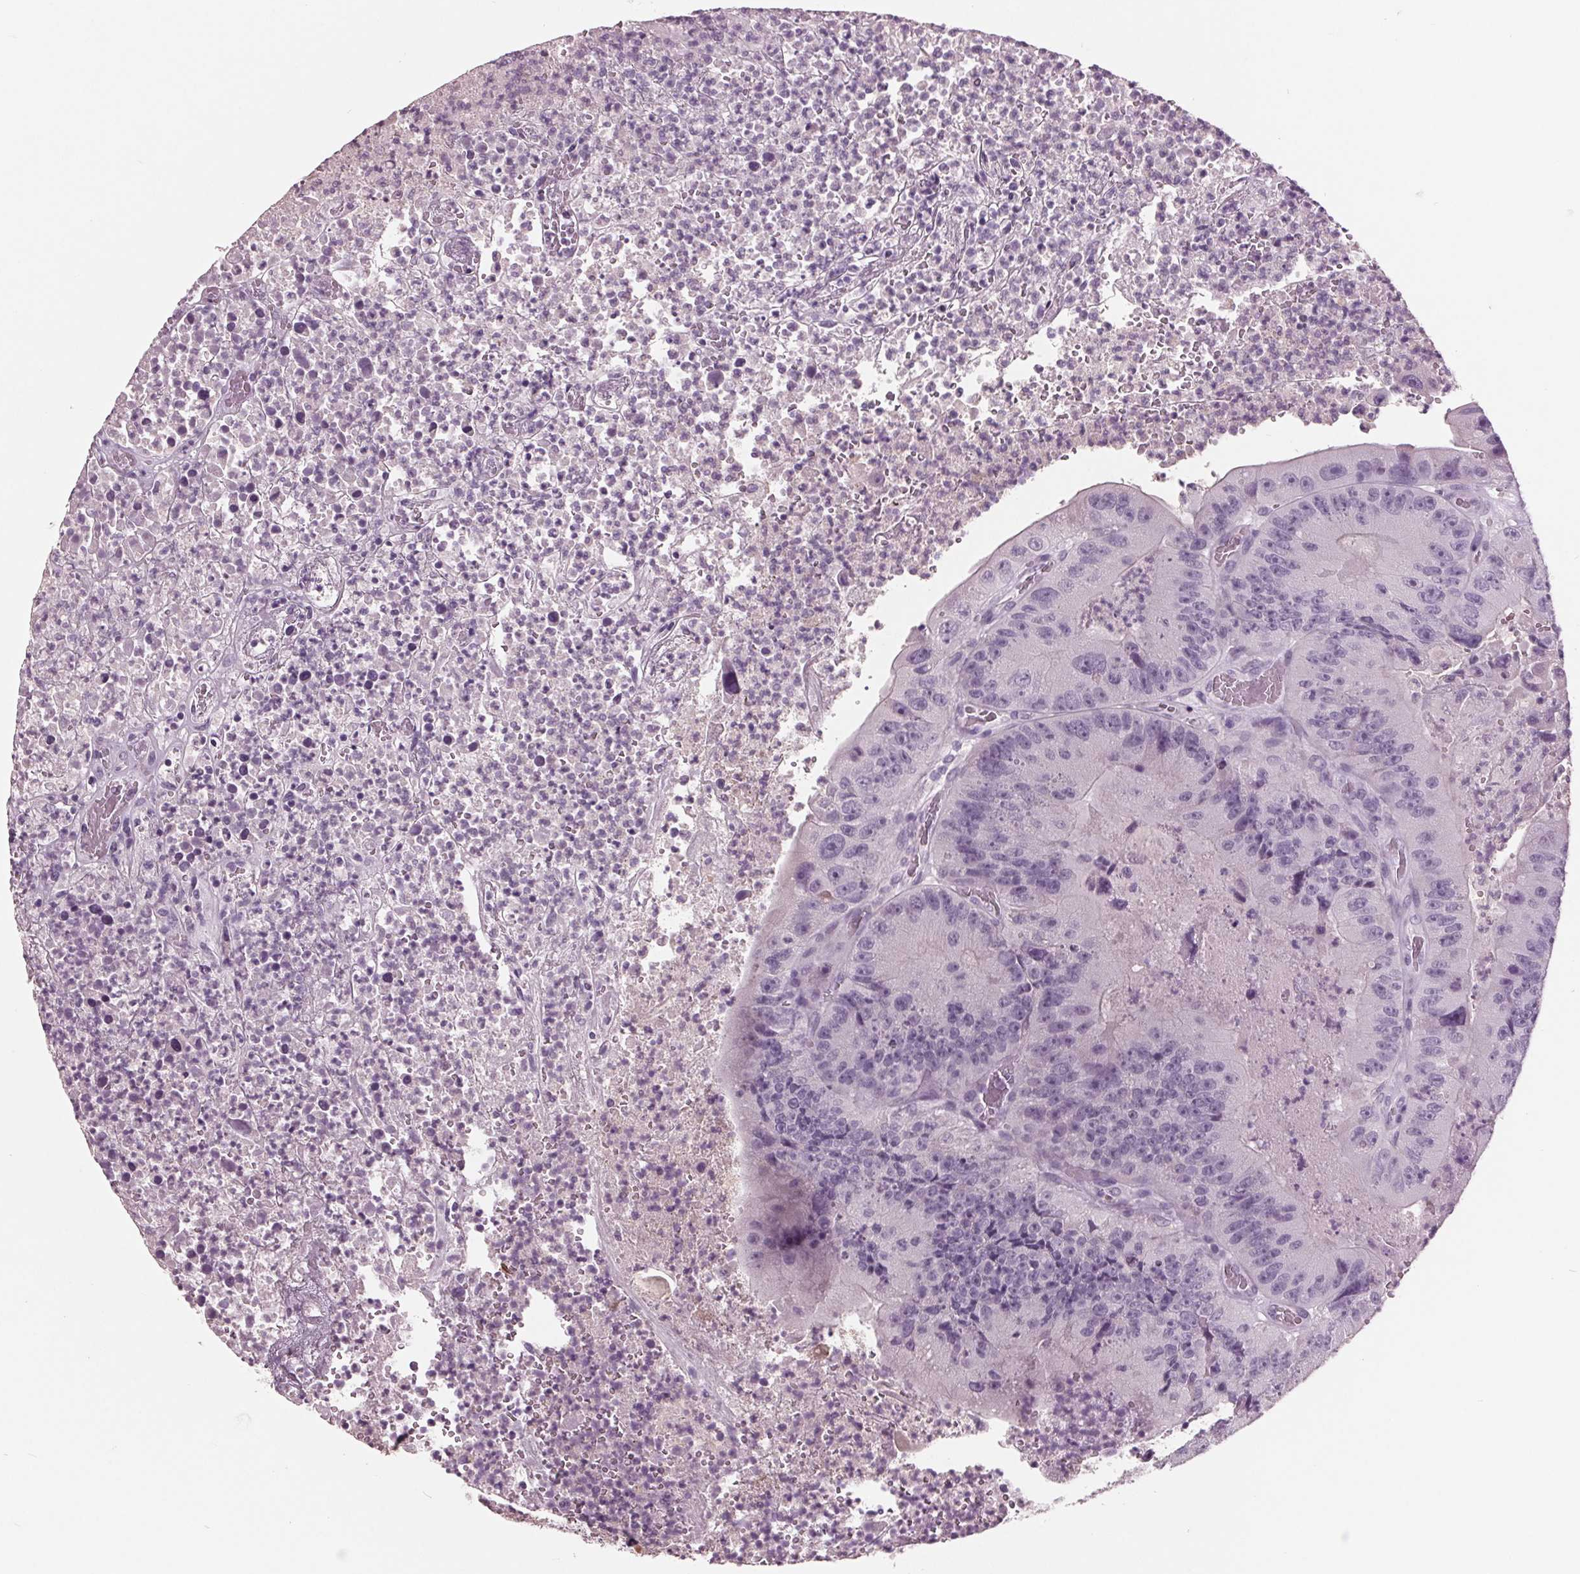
{"staining": {"intensity": "negative", "quantity": "none", "location": "none"}, "tissue": "colorectal cancer", "cell_type": "Tumor cells", "image_type": "cancer", "snomed": [{"axis": "morphology", "description": "Adenocarcinoma, NOS"}, {"axis": "topography", "description": "Colon"}], "caption": "IHC of adenocarcinoma (colorectal) demonstrates no expression in tumor cells. (DAB (3,3'-diaminobenzidine) immunohistochemistry (IHC) visualized using brightfield microscopy, high magnification).", "gene": "AMBP", "patient": {"sex": "female", "age": 86}}